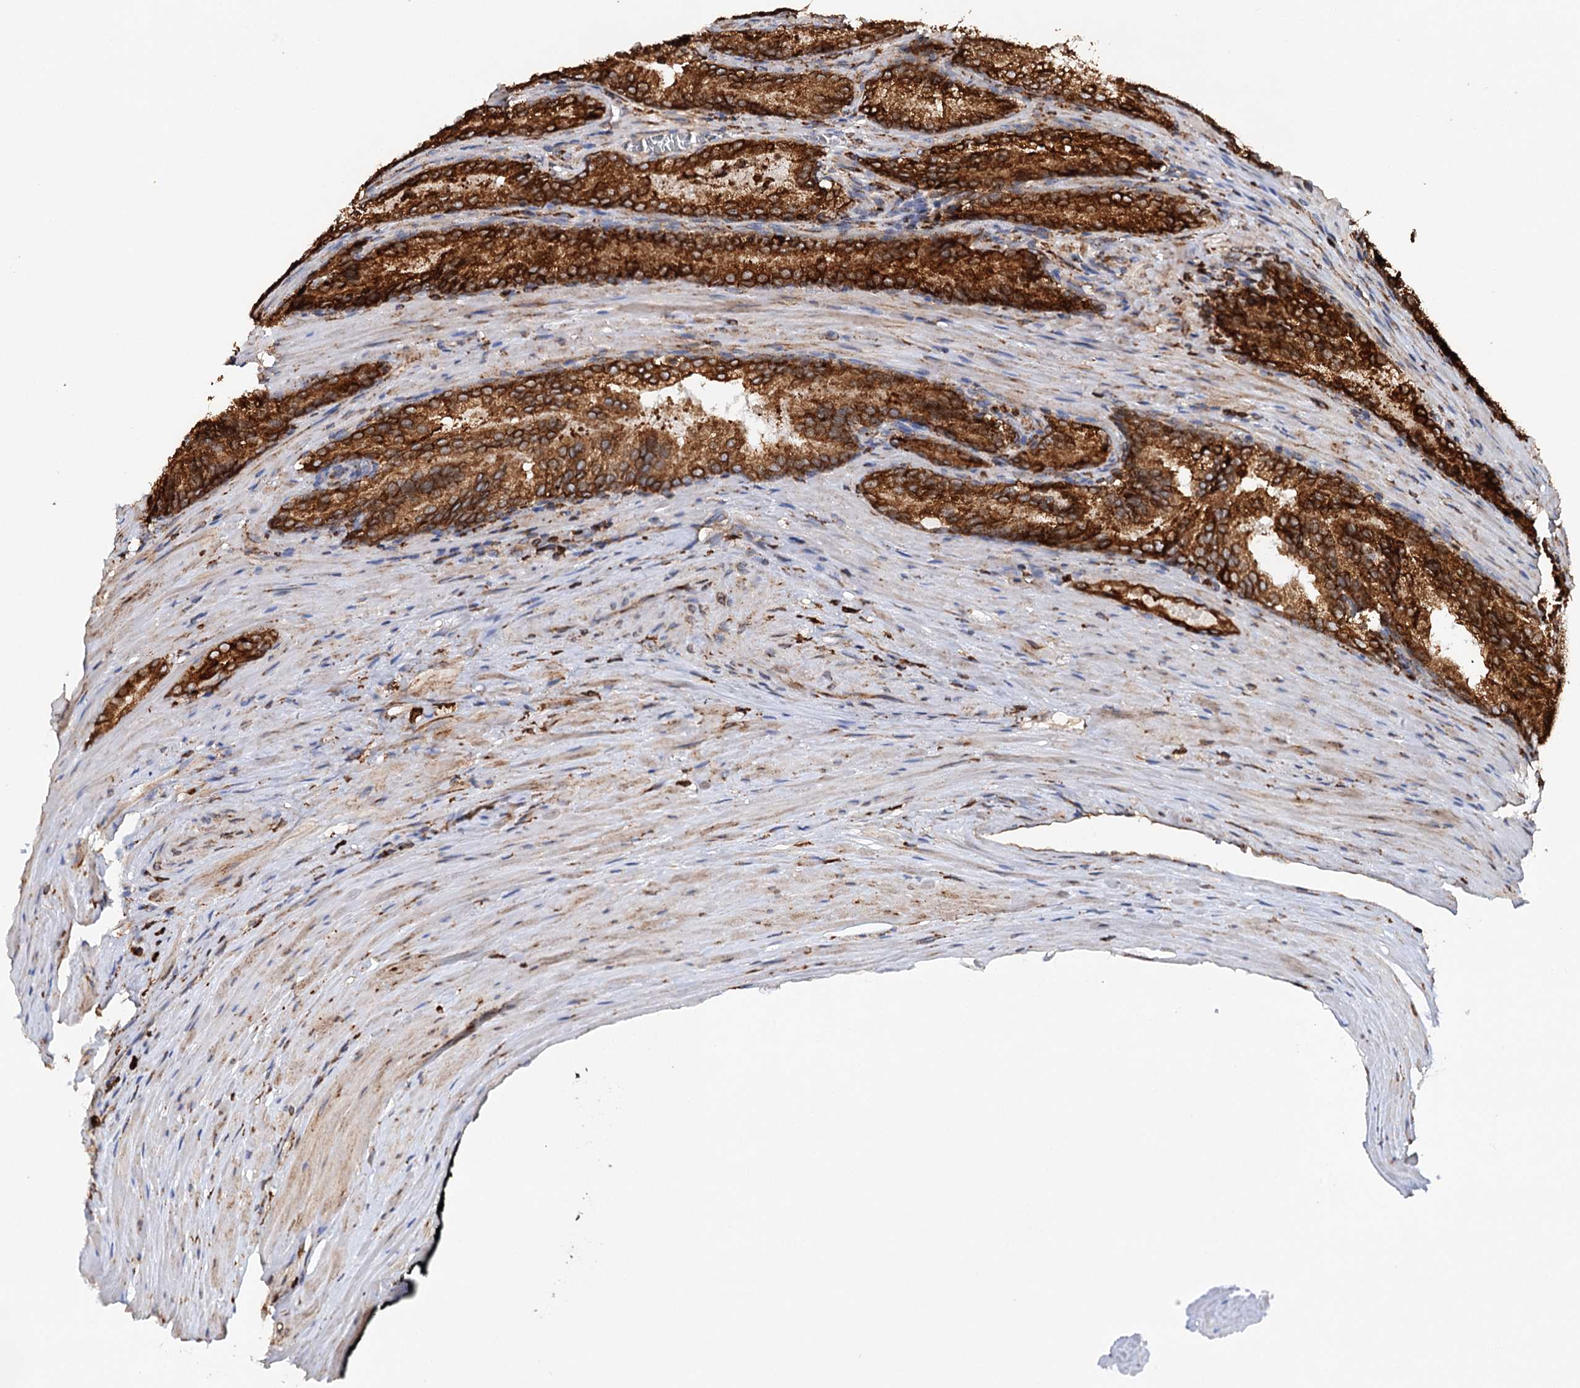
{"staining": {"intensity": "strong", "quantity": ">75%", "location": "cytoplasmic/membranous"}, "tissue": "prostate cancer", "cell_type": "Tumor cells", "image_type": "cancer", "snomed": [{"axis": "morphology", "description": "Adenocarcinoma, Low grade"}, {"axis": "topography", "description": "Prostate"}], "caption": "High-power microscopy captured an IHC micrograph of prostate adenocarcinoma (low-grade), revealing strong cytoplasmic/membranous expression in about >75% of tumor cells. (Stains: DAB in brown, nuclei in blue, Microscopy: brightfield microscopy at high magnification).", "gene": "ERP29", "patient": {"sex": "male", "age": 54}}